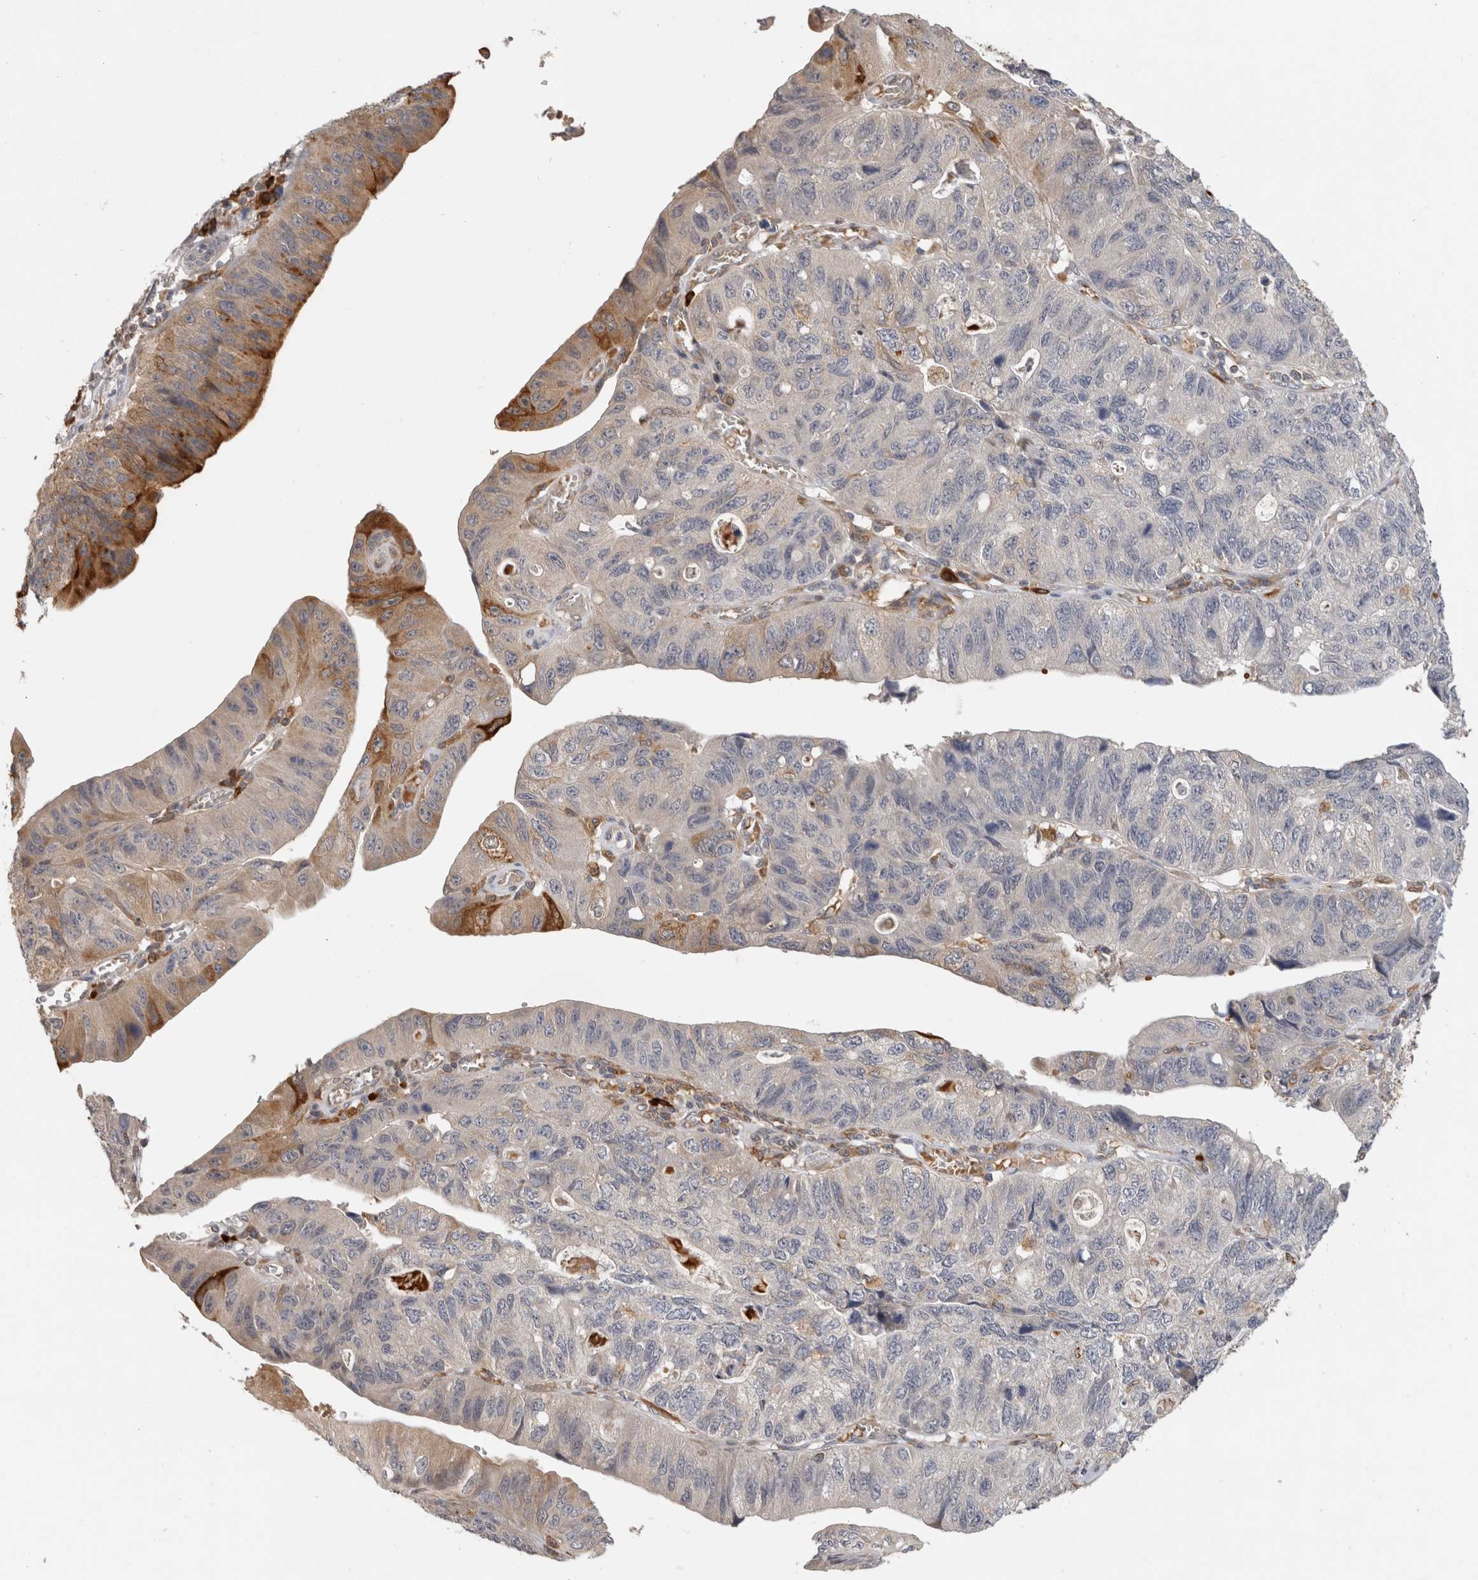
{"staining": {"intensity": "moderate", "quantity": "25%-75%", "location": "cytoplasmic/membranous"}, "tissue": "stomach cancer", "cell_type": "Tumor cells", "image_type": "cancer", "snomed": [{"axis": "morphology", "description": "Adenocarcinoma, NOS"}, {"axis": "topography", "description": "Stomach"}], "caption": "A micrograph showing moderate cytoplasmic/membranous staining in approximately 25%-75% of tumor cells in stomach adenocarcinoma, as visualized by brown immunohistochemical staining.", "gene": "APOL2", "patient": {"sex": "male", "age": 59}}